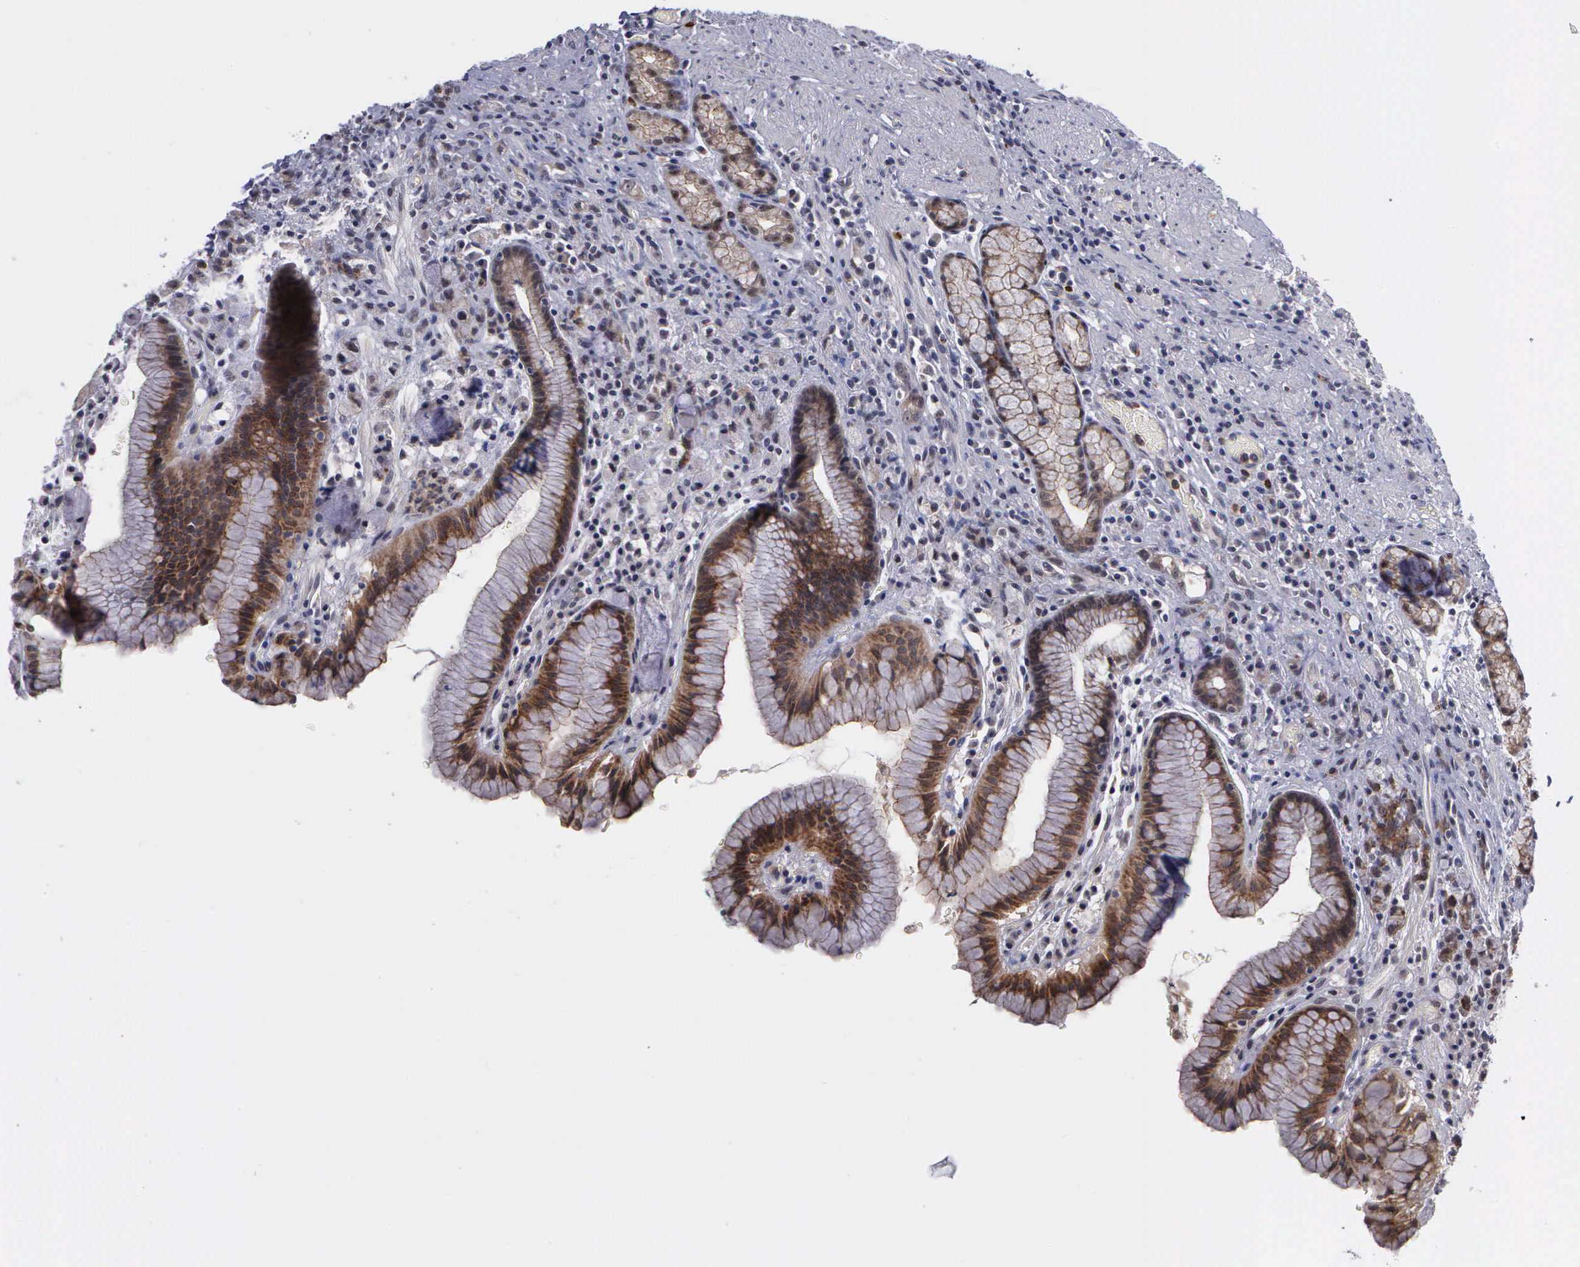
{"staining": {"intensity": "moderate", "quantity": "25%-75%", "location": "cytoplasmic/membranous"}, "tissue": "stomach", "cell_type": "Glandular cells", "image_type": "normal", "snomed": [{"axis": "morphology", "description": "Normal tissue, NOS"}, {"axis": "topography", "description": "Stomach, lower"}], "caption": "High-power microscopy captured an immunohistochemistry micrograph of unremarkable stomach, revealing moderate cytoplasmic/membranous positivity in about 25%-75% of glandular cells. The staining was performed using DAB, with brown indicating positive protein expression. Nuclei are stained blue with hematoxylin.", "gene": "MAP3K9", "patient": {"sex": "male", "age": 56}}